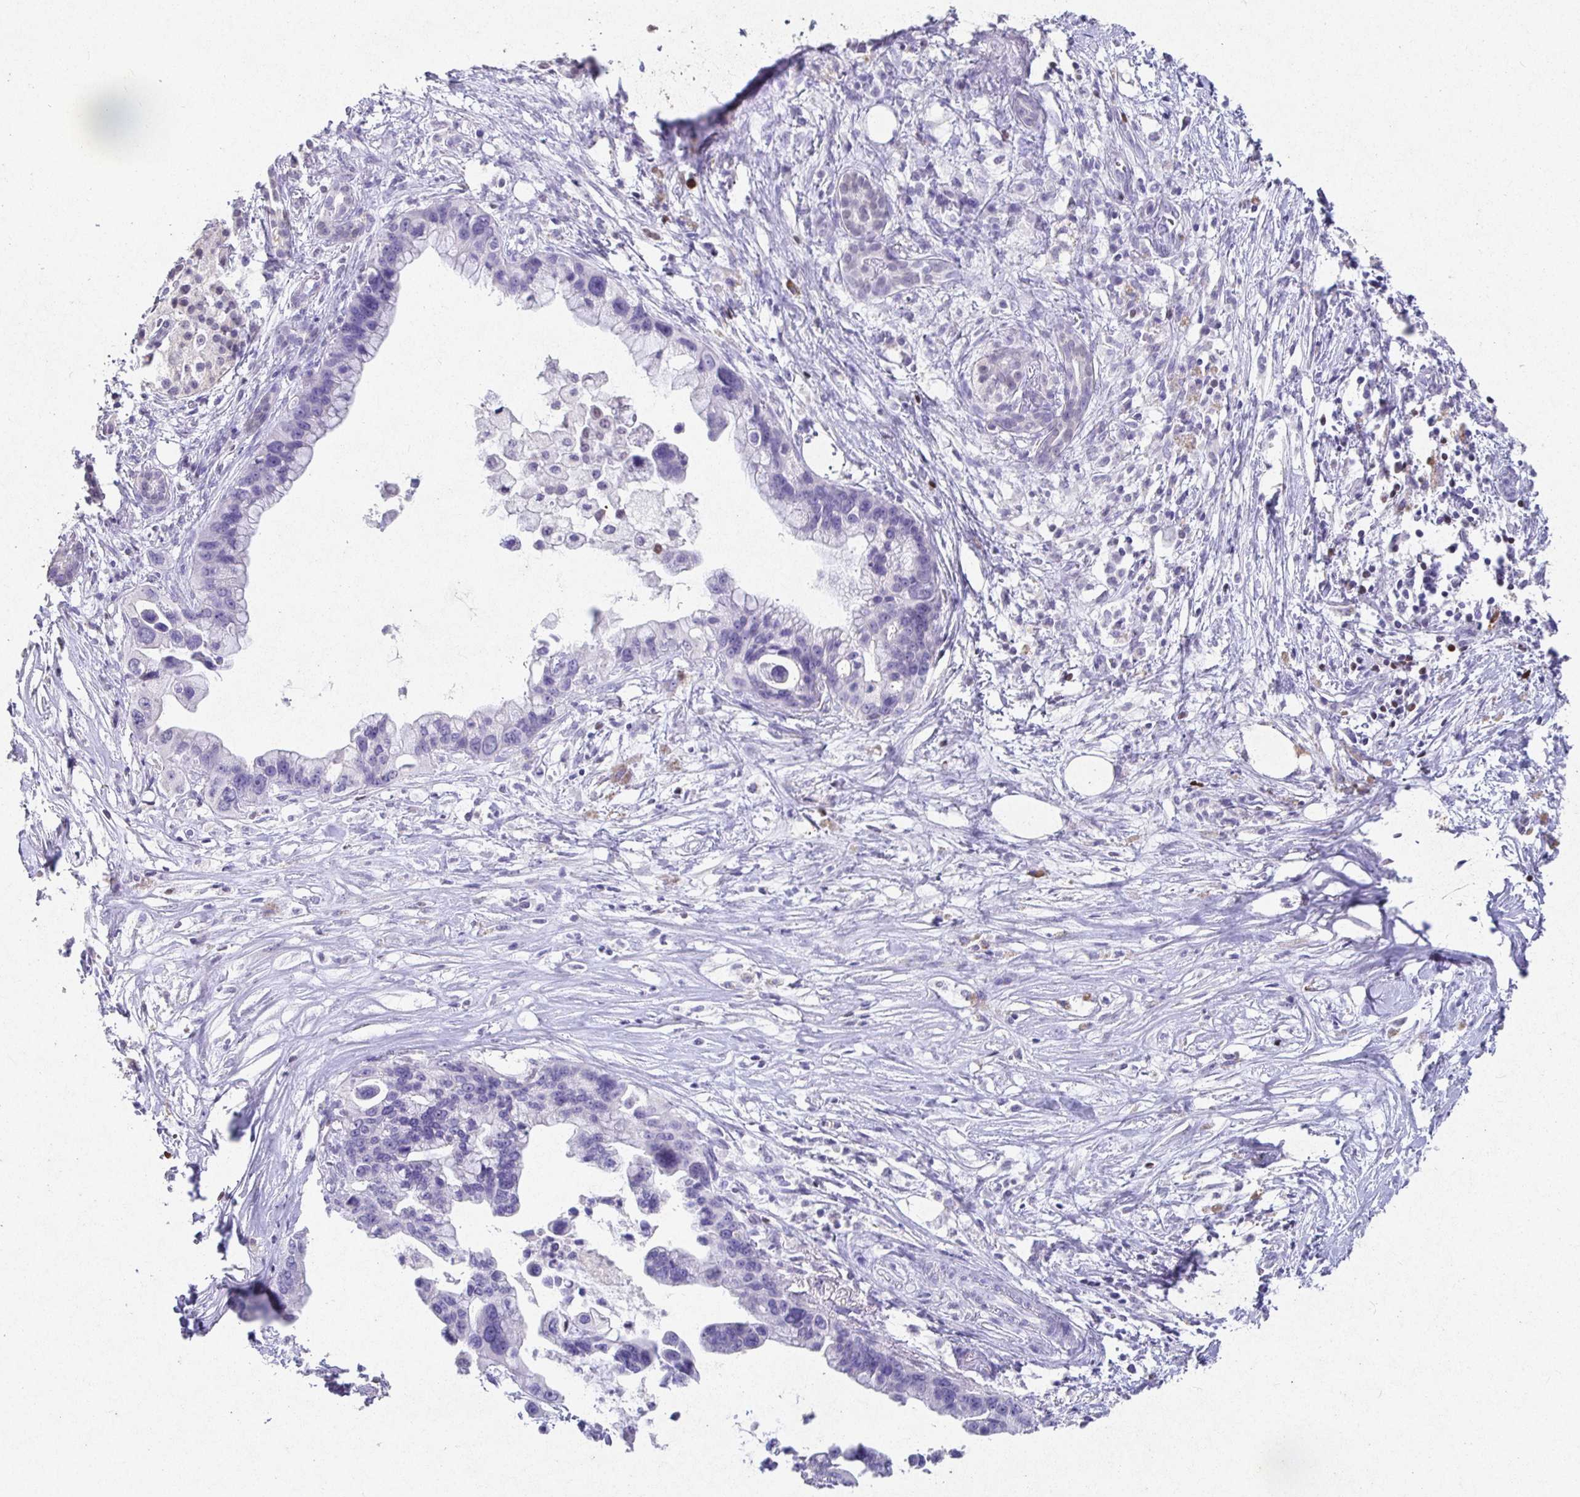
{"staining": {"intensity": "negative", "quantity": "none", "location": "none"}, "tissue": "pancreatic cancer", "cell_type": "Tumor cells", "image_type": "cancer", "snomed": [{"axis": "morphology", "description": "Adenocarcinoma, NOS"}, {"axis": "topography", "description": "Pancreas"}], "caption": "Immunohistochemical staining of pancreatic cancer (adenocarcinoma) demonstrates no significant staining in tumor cells.", "gene": "SATB1", "patient": {"sex": "female", "age": 83}}